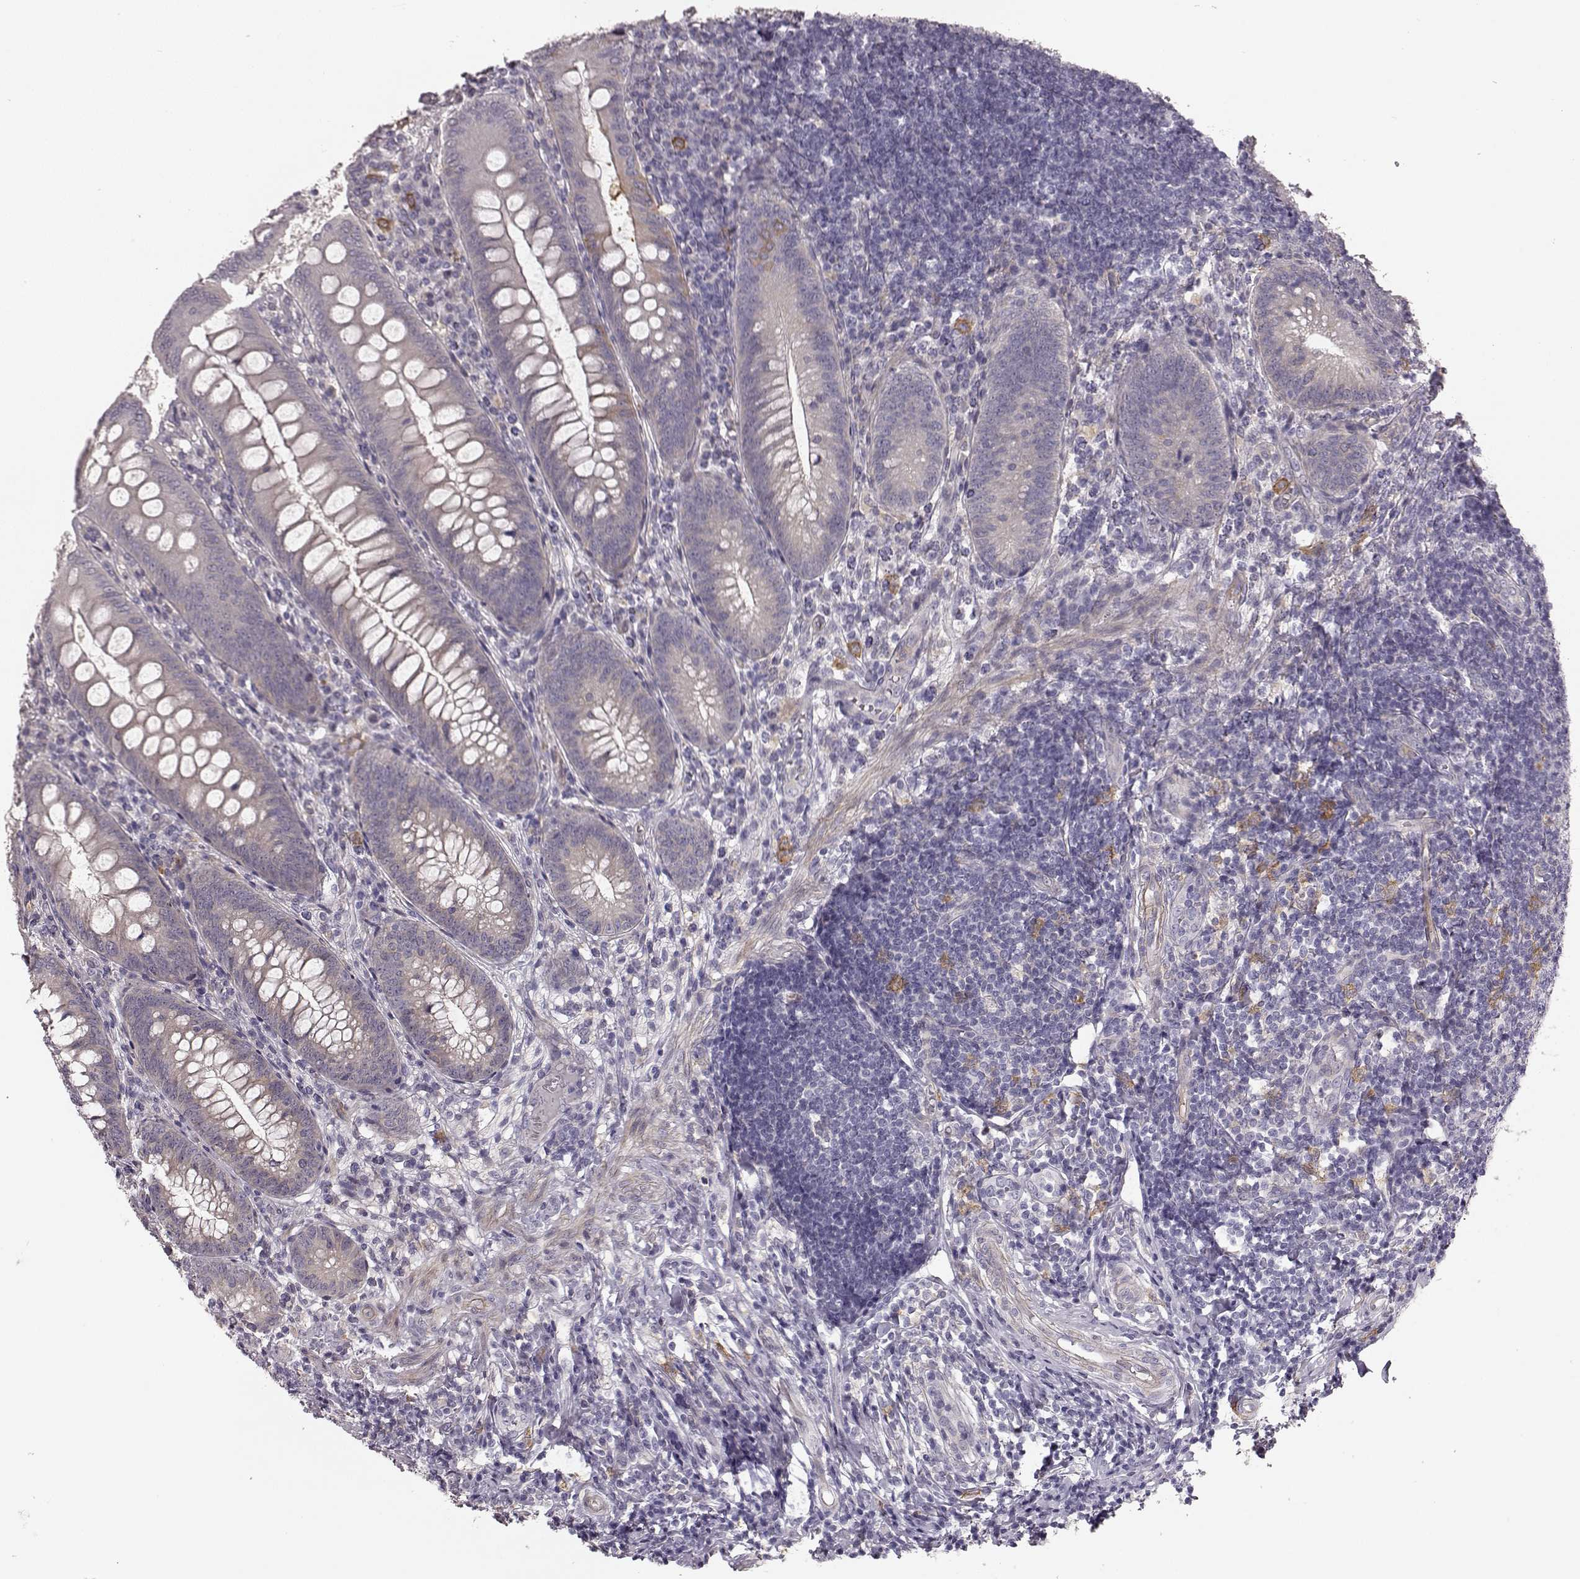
{"staining": {"intensity": "negative", "quantity": "none", "location": "none"}, "tissue": "appendix", "cell_type": "Glandular cells", "image_type": "normal", "snomed": [{"axis": "morphology", "description": "Normal tissue, NOS"}, {"axis": "morphology", "description": "Inflammation, NOS"}, {"axis": "topography", "description": "Appendix"}], "caption": "Immunohistochemistry of benign appendix shows no staining in glandular cells.", "gene": "GPR50", "patient": {"sex": "male", "age": 16}}